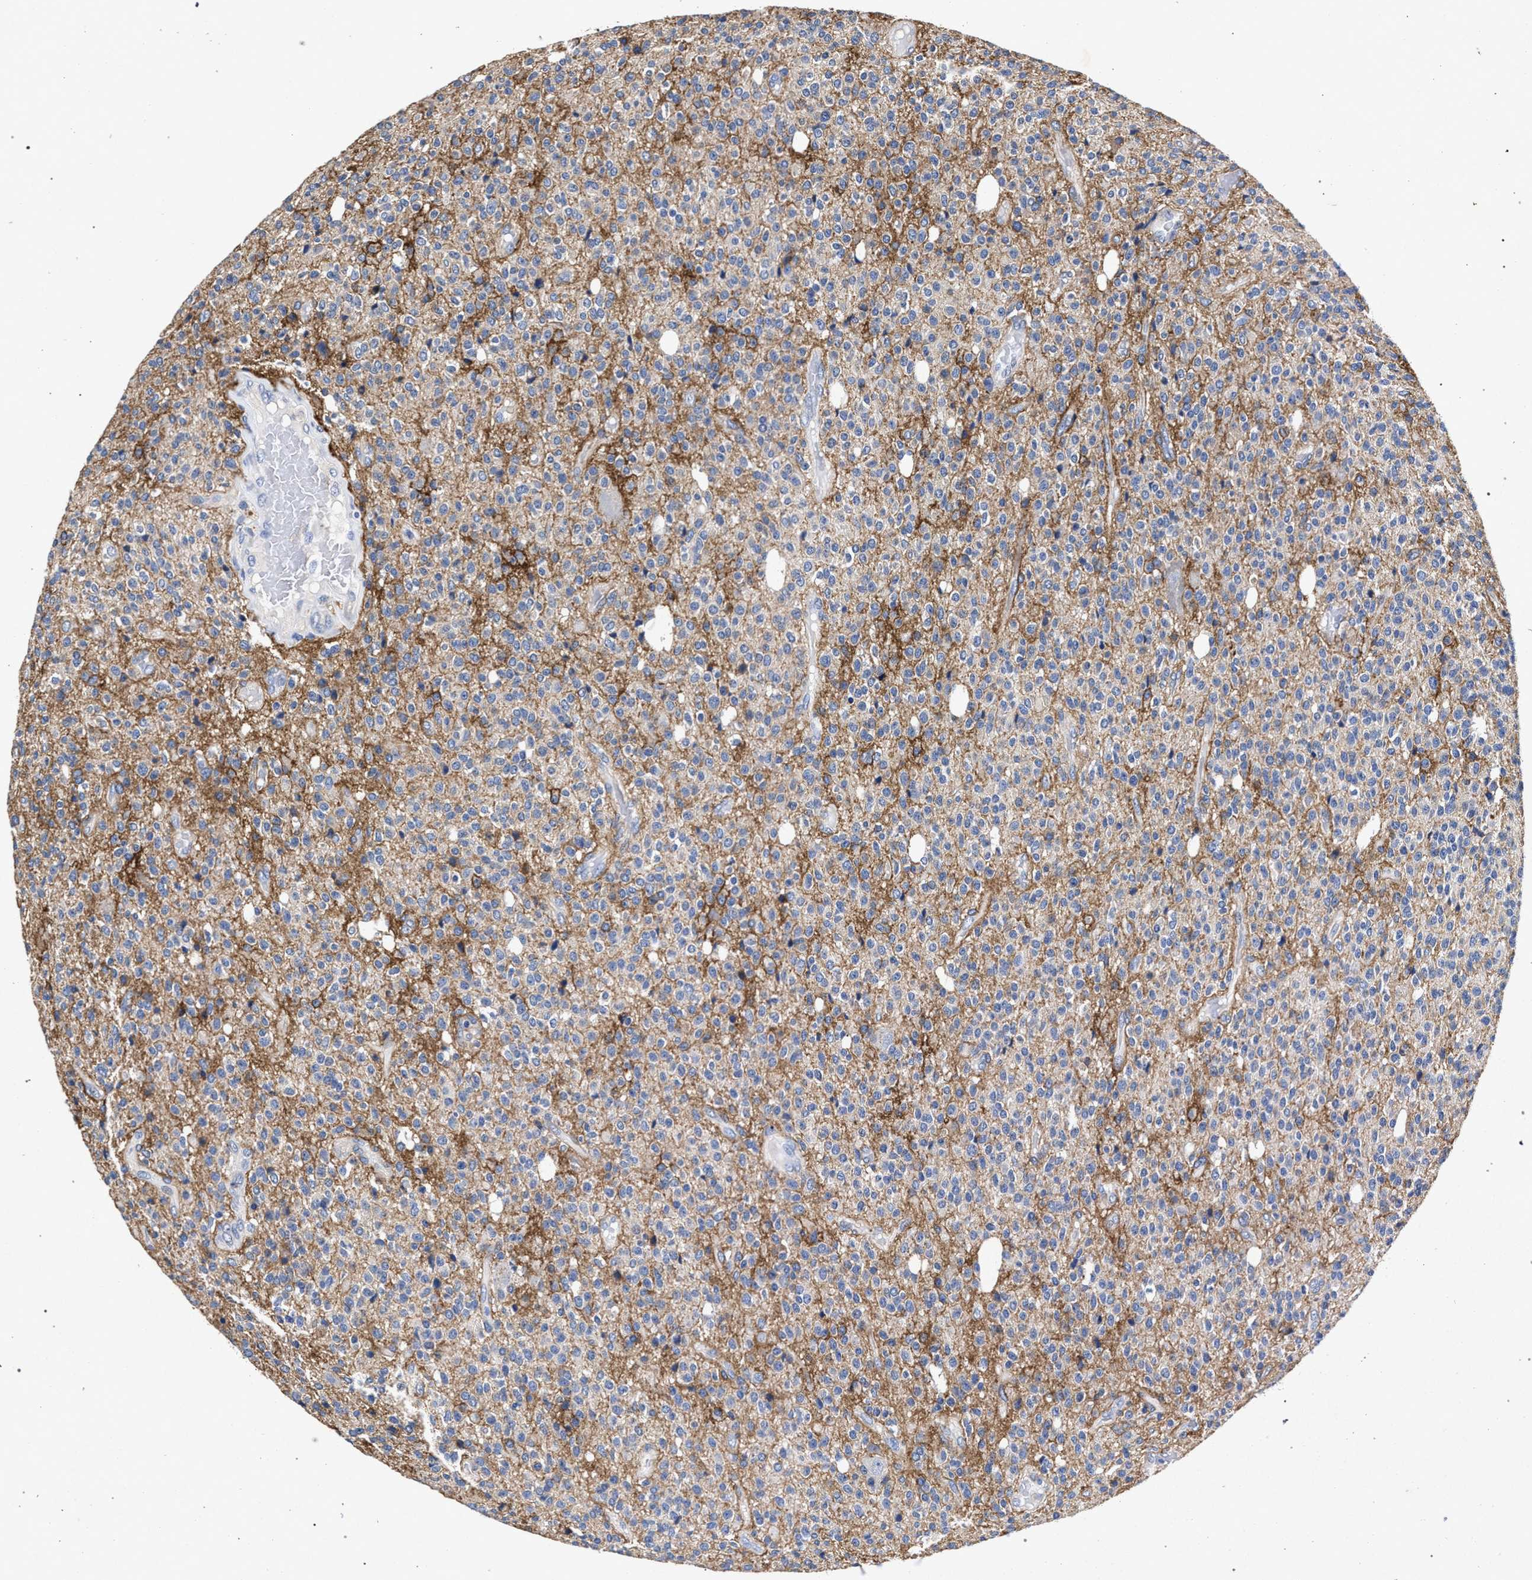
{"staining": {"intensity": "negative", "quantity": "none", "location": "none"}, "tissue": "glioma", "cell_type": "Tumor cells", "image_type": "cancer", "snomed": [{"axis": "morphology", "description": "Glioma, malignant, High grade"}, {"axis": "topography", "description": "Brain"}], "caption": "Immunohistochemical staining of human glioma displays no significant staining in tumor cells.", "gene": "ATP1A2", "patient": {"sex": "male", "age": 34}}